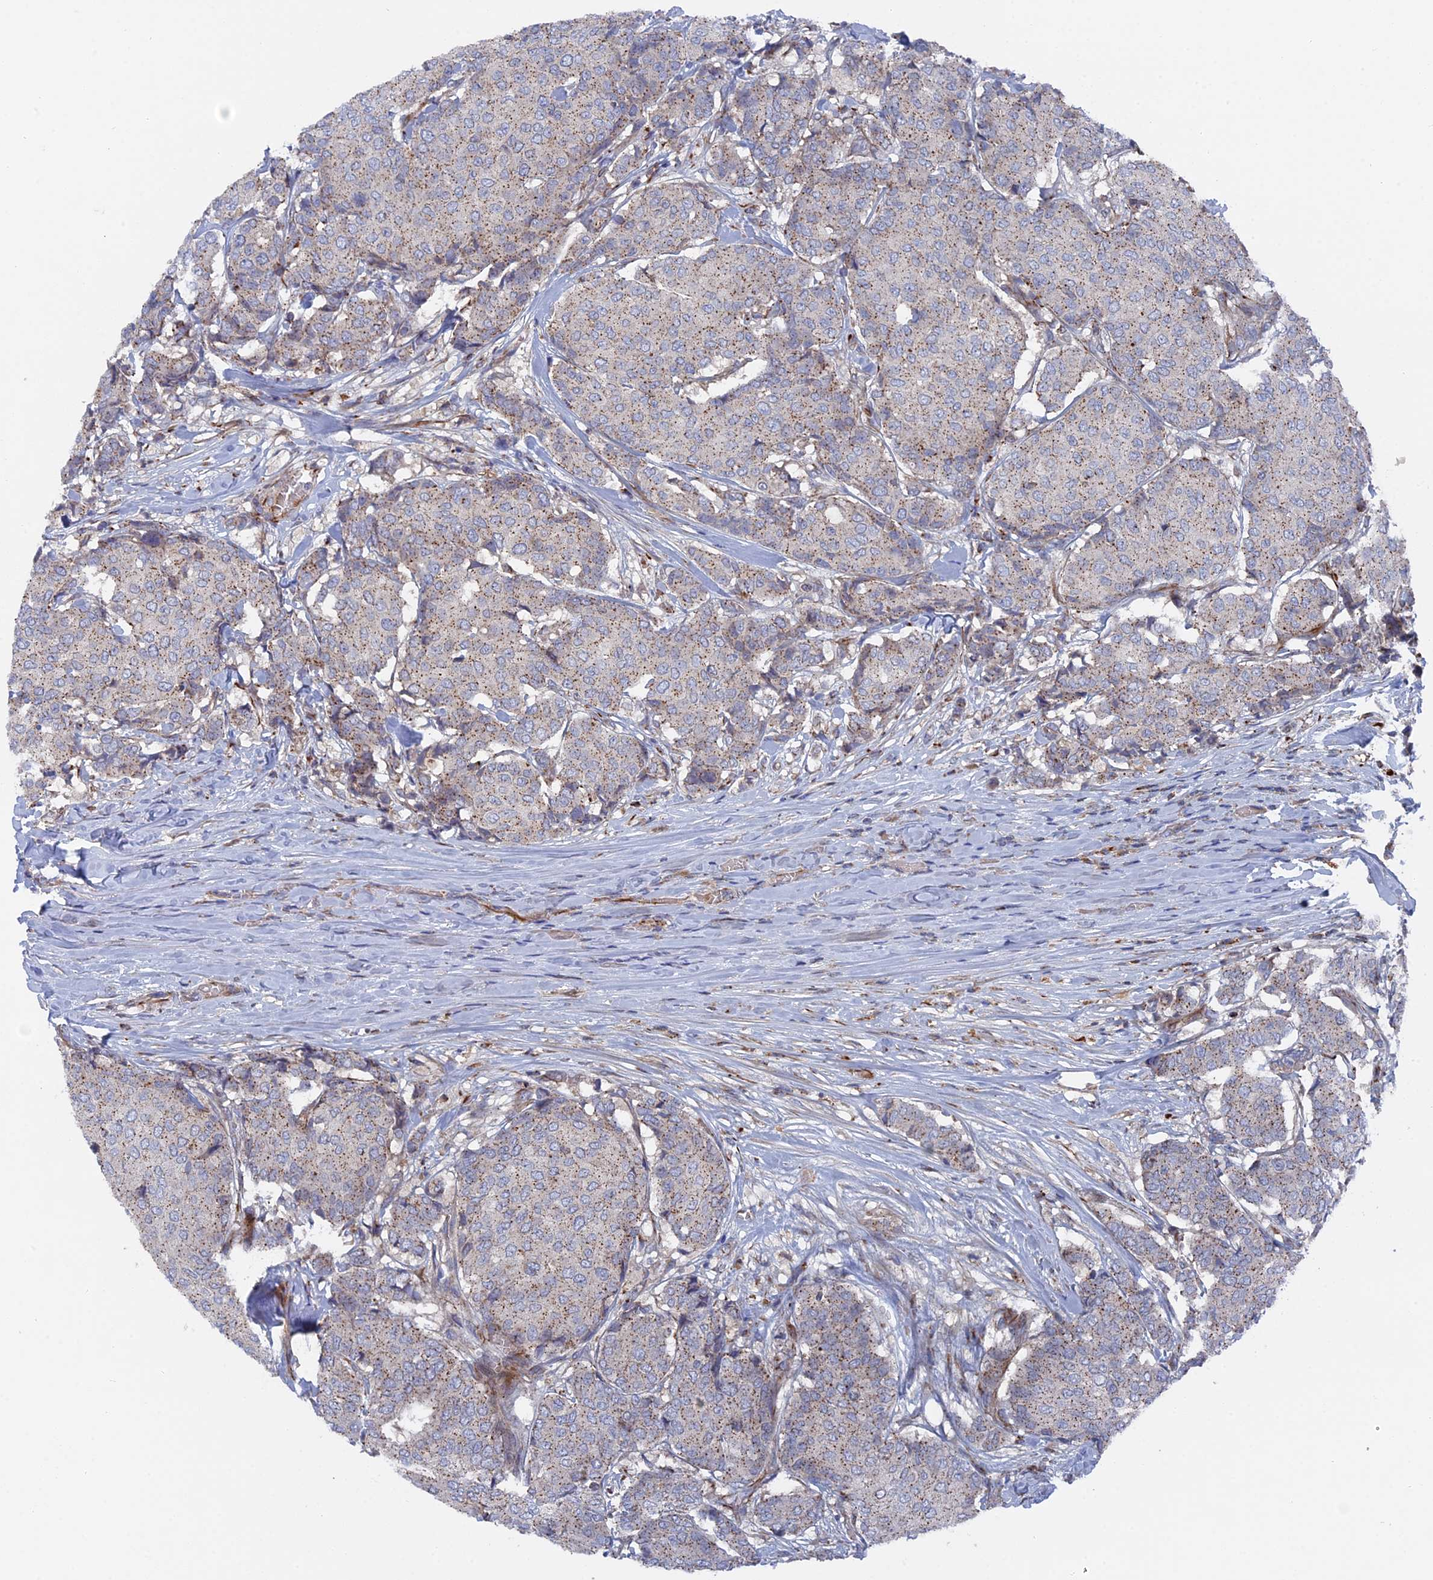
{"staining": {"intensity": "weak", "quantity": ">75%", "location": "cytoplasmic/membranous"}, "tissue": "breast cancer", "cell_type": "Tumor cells", "image_type": "cancer", "snomed": [{"axis": "morphology", "description": "Duct carcinoma"}, {"axis": "topography", "description": "Breast"}], "caption": "Protein expression by IHC demonstrates weak cytoplasmic/membranous positivity in about >75% of tumor cells in breast invasive ductal carcinoma. (DAB = brown stain, brightfield microscopy at high magnification).", "gene": "SMG9", "patient": {"sex": "female", "age": 75}}